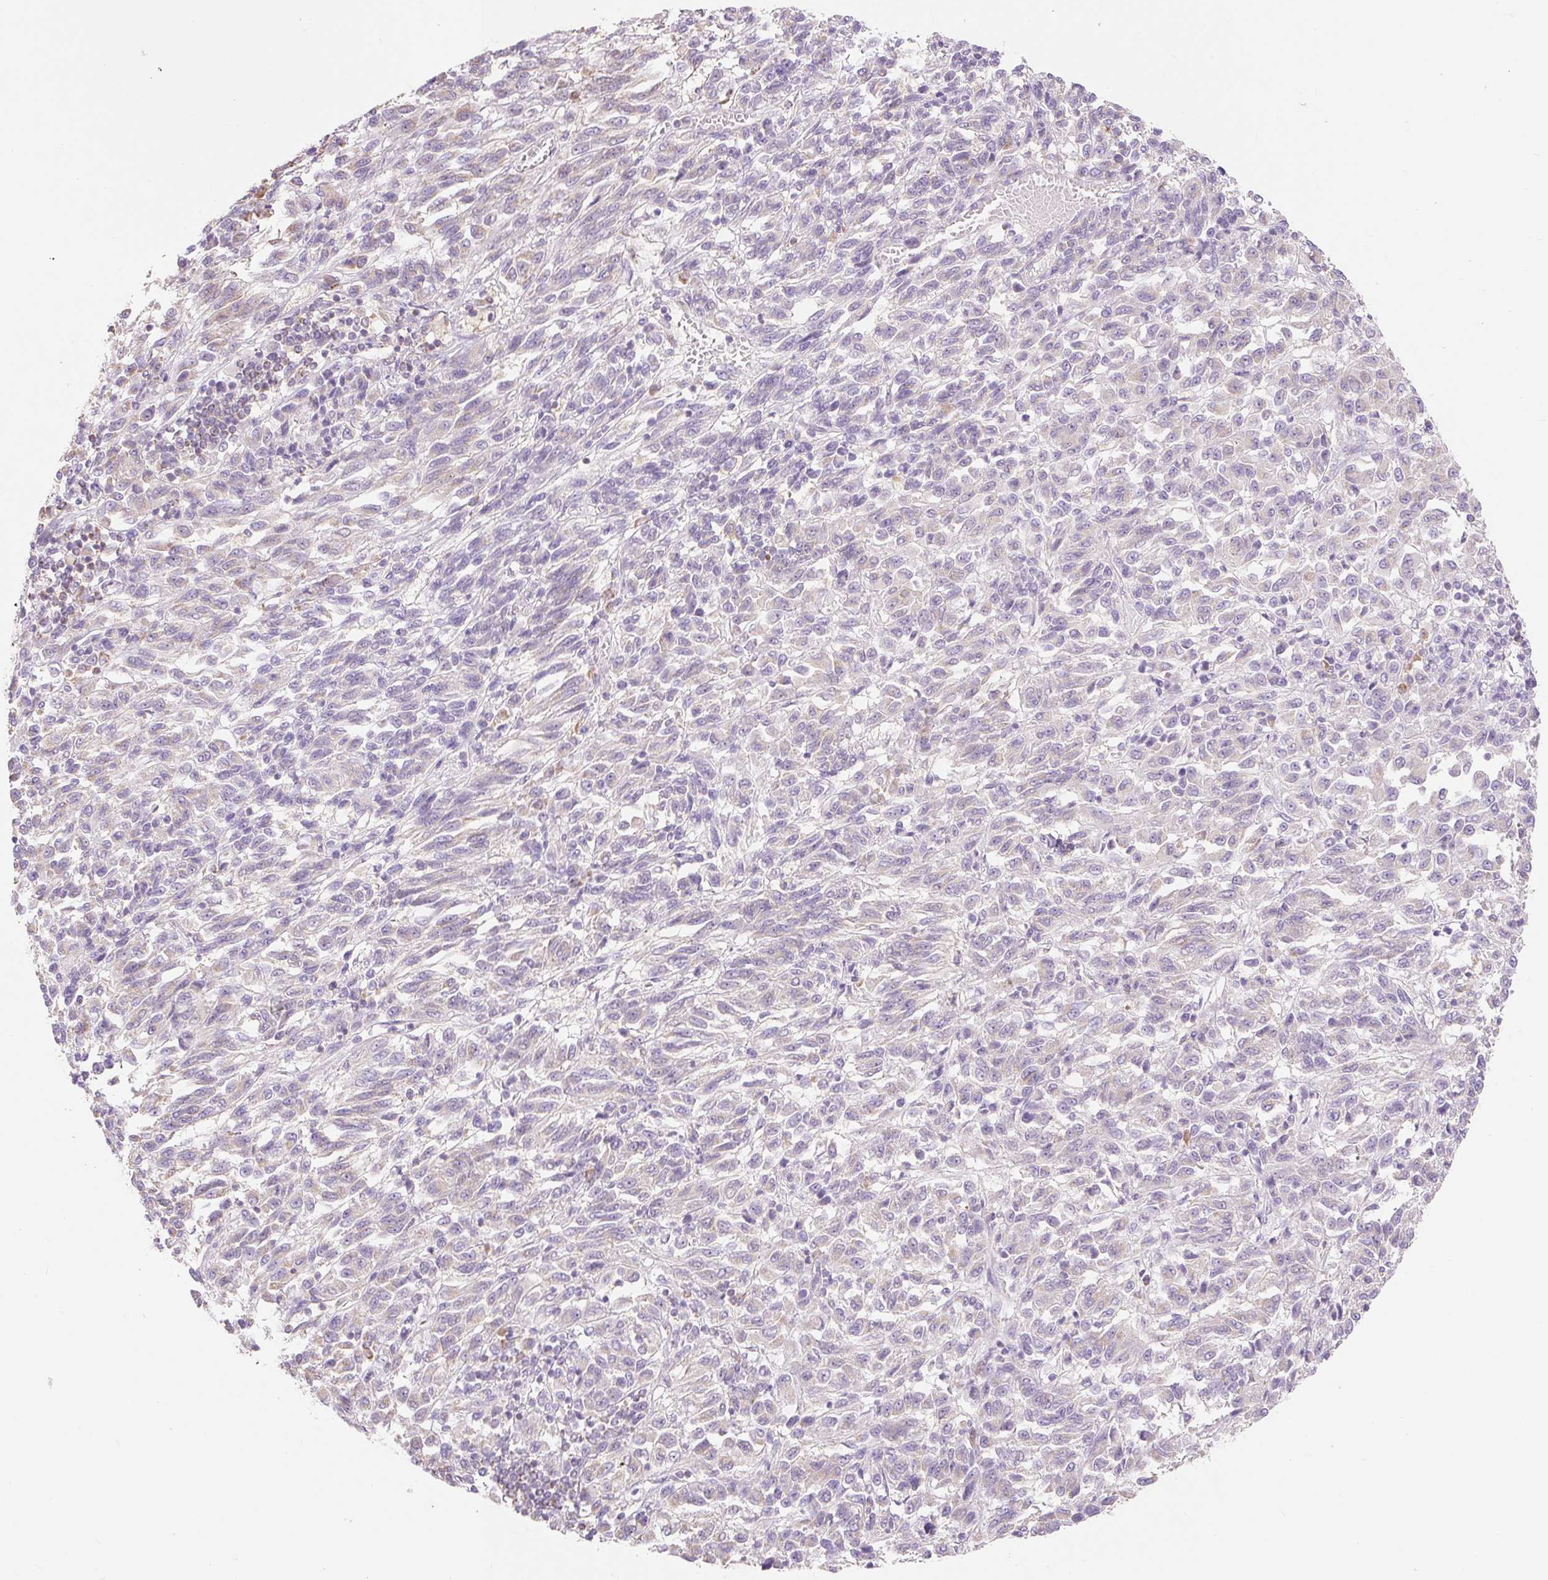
{"staining": {"intensity": "negative", "quantity": "none", "location": "none"}, "tissue": "melanoma", "cell_type": "Tumor cells", "image_type": "cancer", "snomed": [{"axis": "morphology", "description": "Malignant melanoma, Metastatic site"}, {"axis": "topography", "description": "Lung"}], "caption": "This is an IHC image of malignant melanoma (metastatic site). There is no staining in tumor cells.", "gene": "DHX35", "patient": {"sex": "male", "age": 64}}